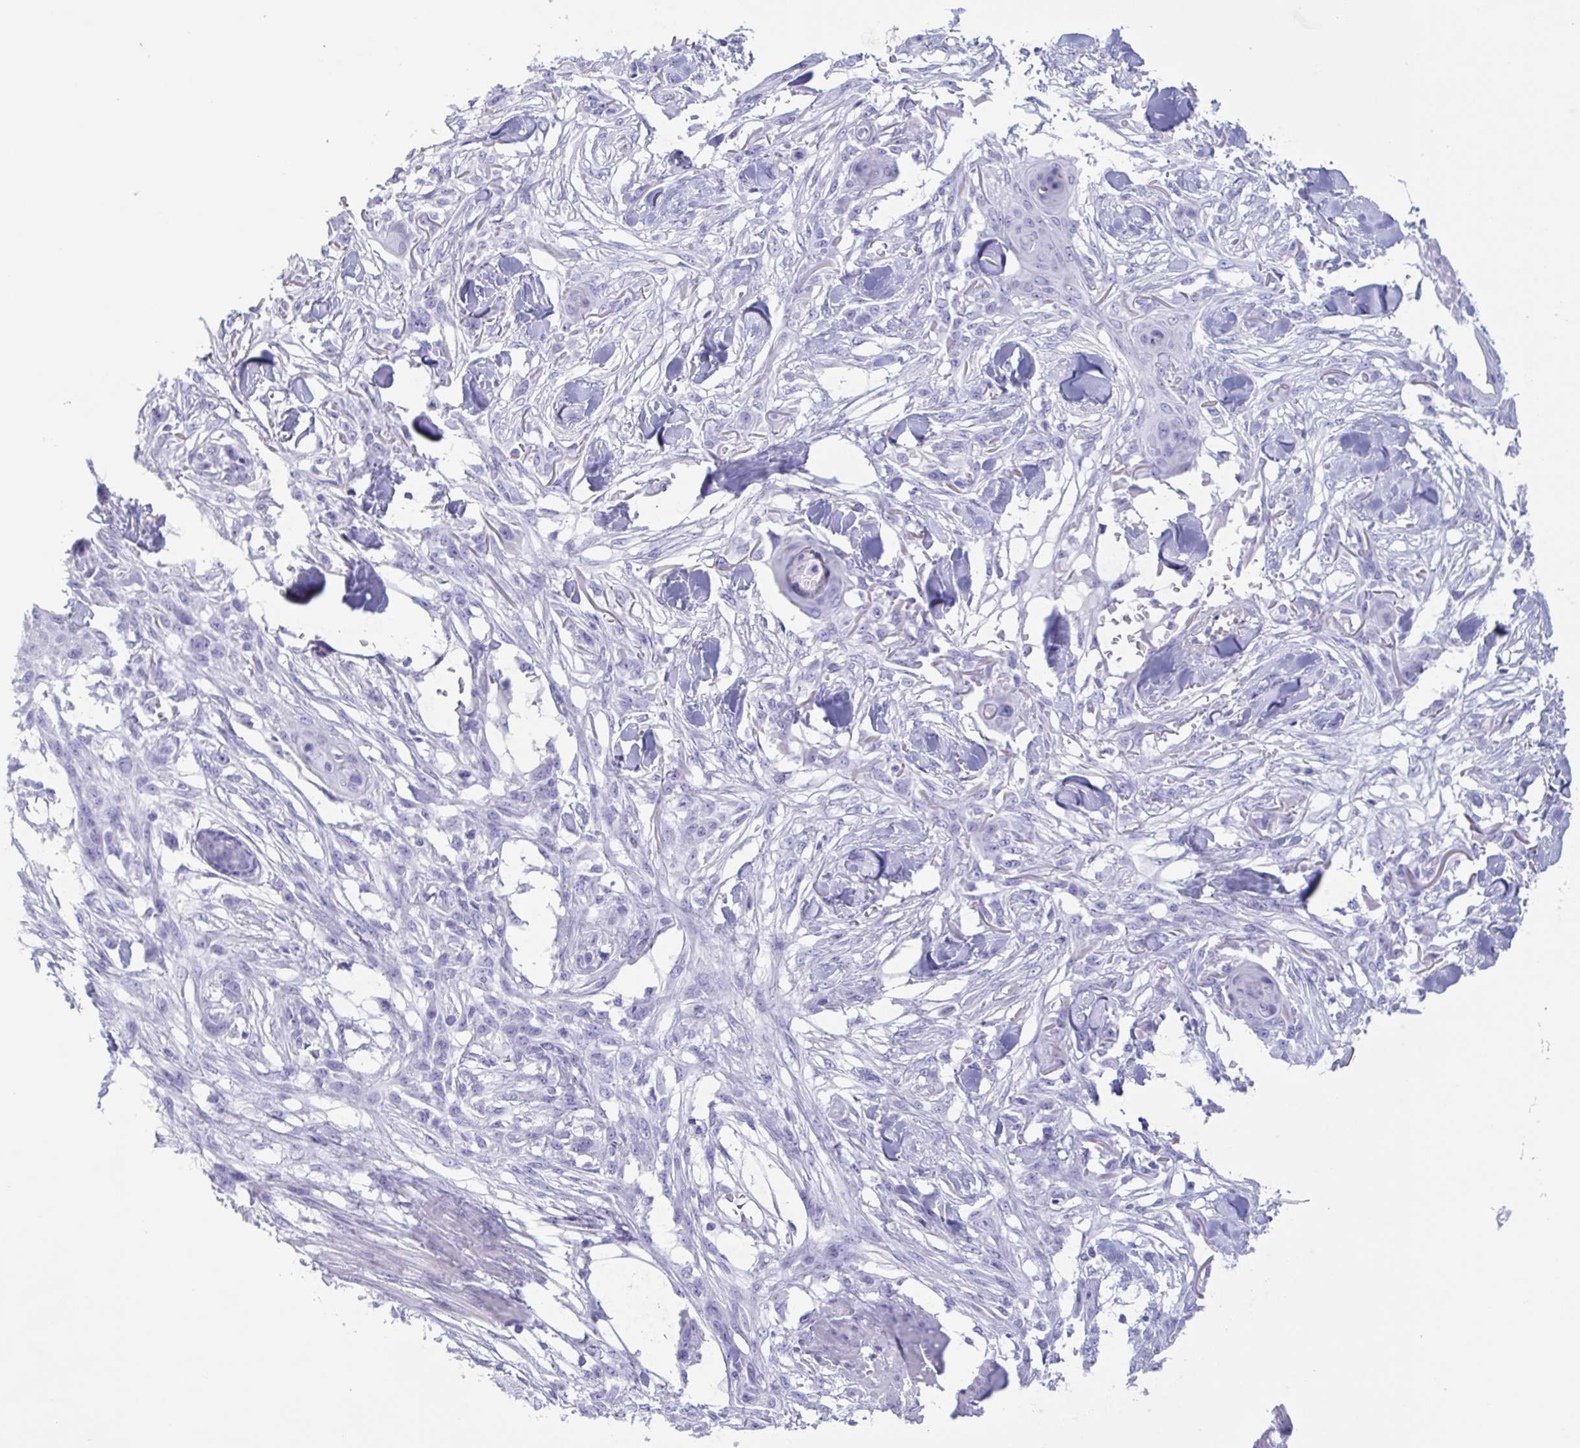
{"staining": {"intensity": "negative", "quantity": "none", "location": "none"}, "tissue": "skin cancer", "cell_type": "Tumor cells", "image_type": "cancer", "snomed": [{"axis": "morphology", "description": "Squamous cell carcinoma, NOS"}, {"axis": "topography", "description": "Skin"}], "caption": "Tumor cells show no significant protein expression in squamous cell carcinoma (skin). (DAB (3,3'-diaminobenzidine) immunohistochemistry, high magnification).", "gene": "TSPY2", "patient": {"sex": "female", "age": 59}}